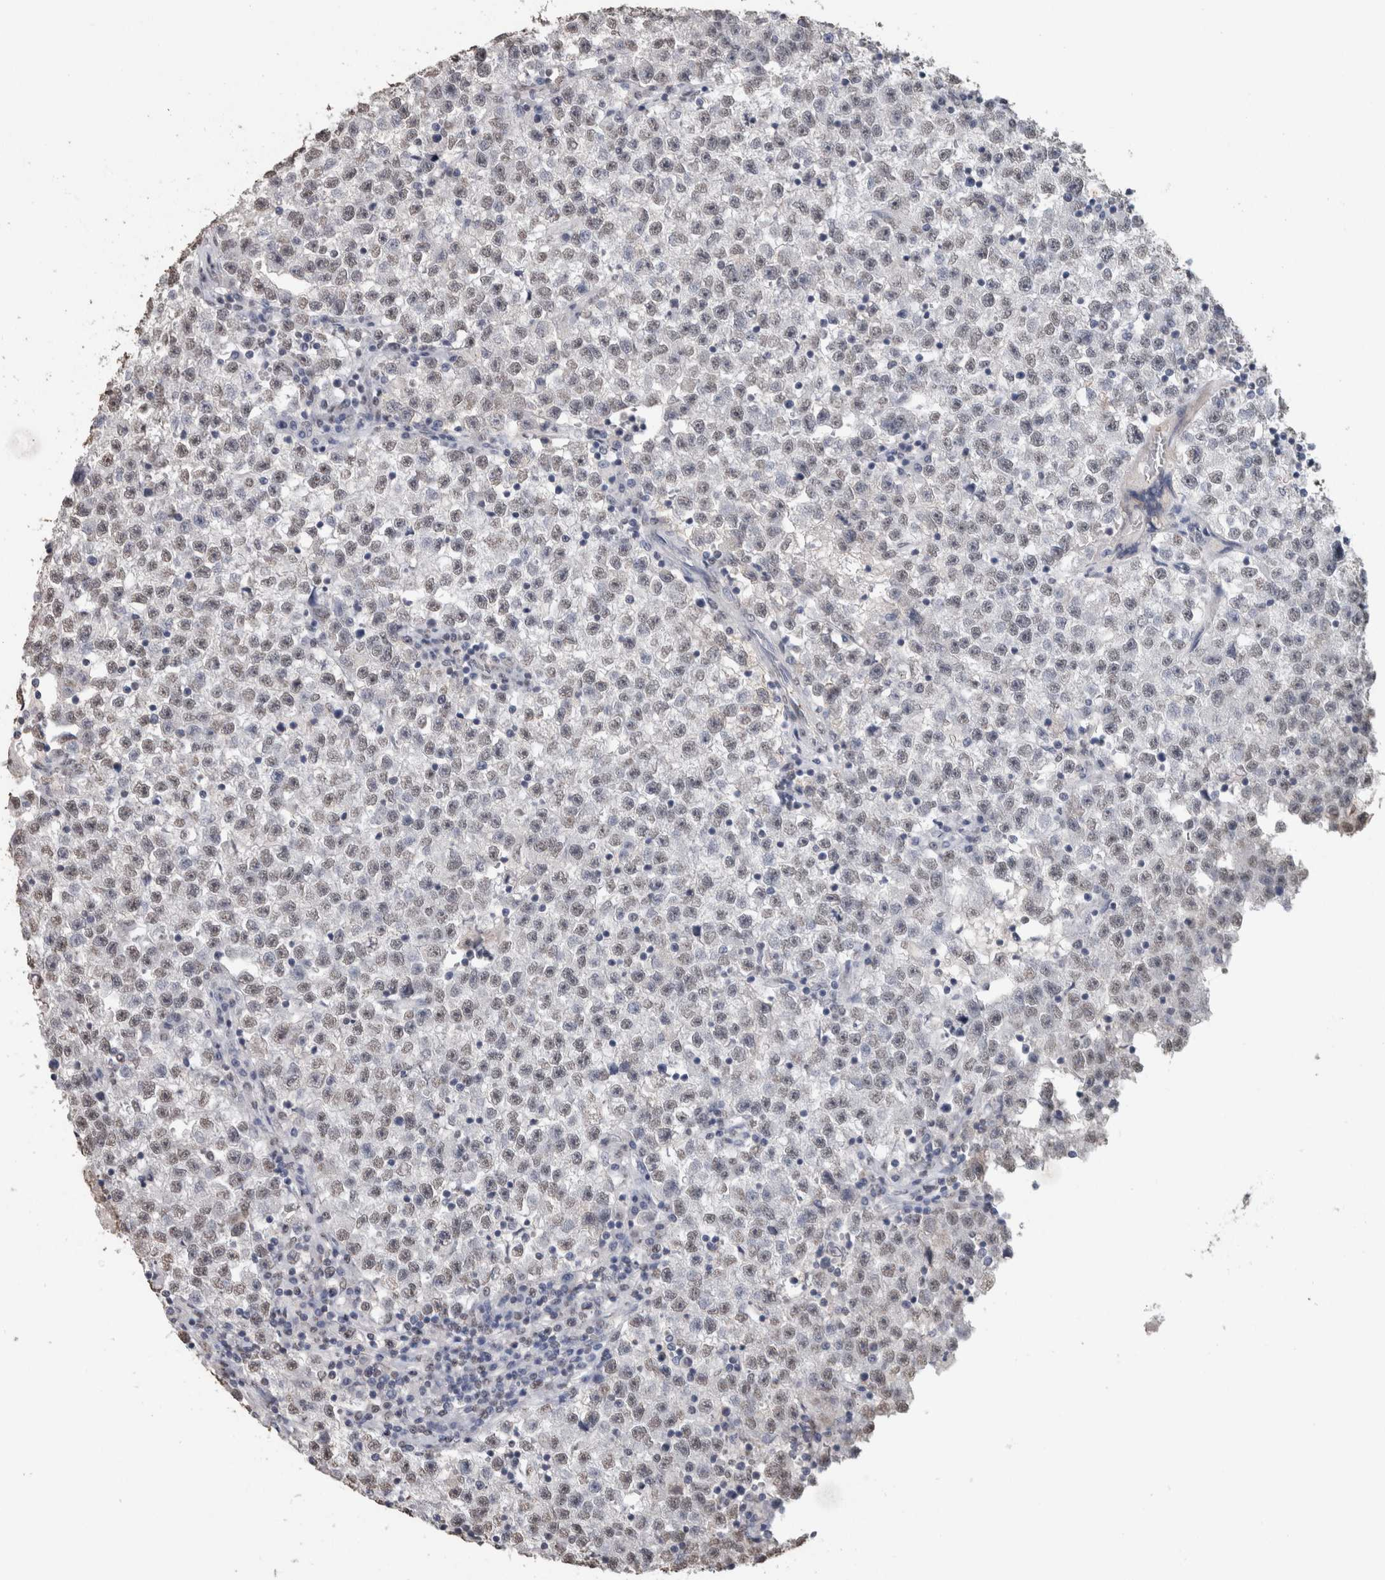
{"staining": {"intensity": "negative", "quantity": "none", "location": "none"}, "tissue": "testis cancer", "cell_type": "Tumor cells", "image_type": "cancer", "snomed": [{"axis": "morphology", "description": "Seminoma, NOS"}, {"axis": "topography", "description": "Testis"}], "caption": "Micrograph shows no protein staining in tumor cells of testis seminoma tissue.", "gene": "LTBP1", "patient": {"sex": "male", "age": 22}}